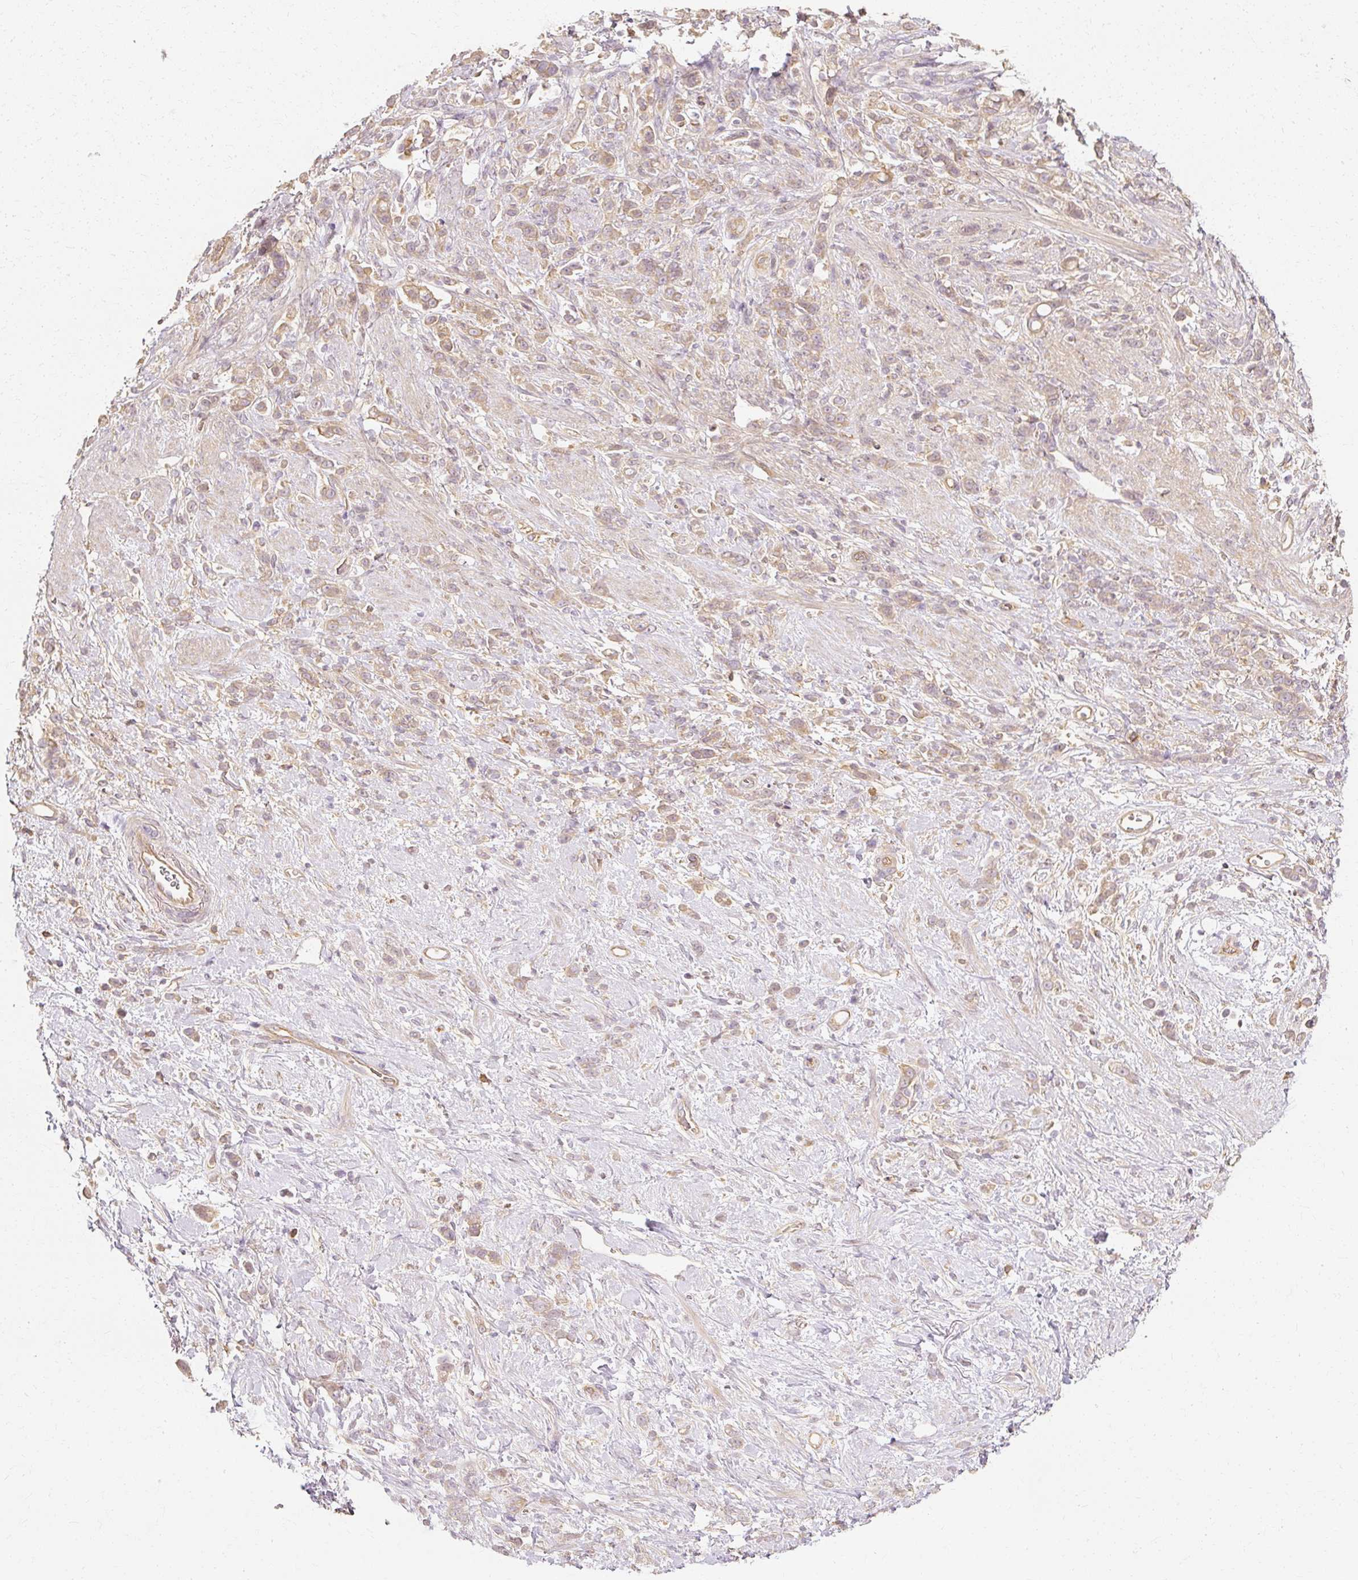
{"staining": {"intensity": "moderate", "quantity": ">75%", "location": "cytoplasmic/membranous"}, "tissue": "stomach cancer", "cell_type": "Tumor cells", "image_type": "cancer", "snomed": [{"axis": "morphology", "description": "Adenocarcinoma, NOS"}, {"axis": "topography", "description": "Stomach"}], "caption": "High-power microscopy captured an immunohistochemistry micrograph of stomach cancer (adenocarcinoma), revealing moderate cytoplasmic/membranous expression in about >75% of tumor cells.", "gene": "GNAQ", "patient": {"sex": "female", "age": 60}}